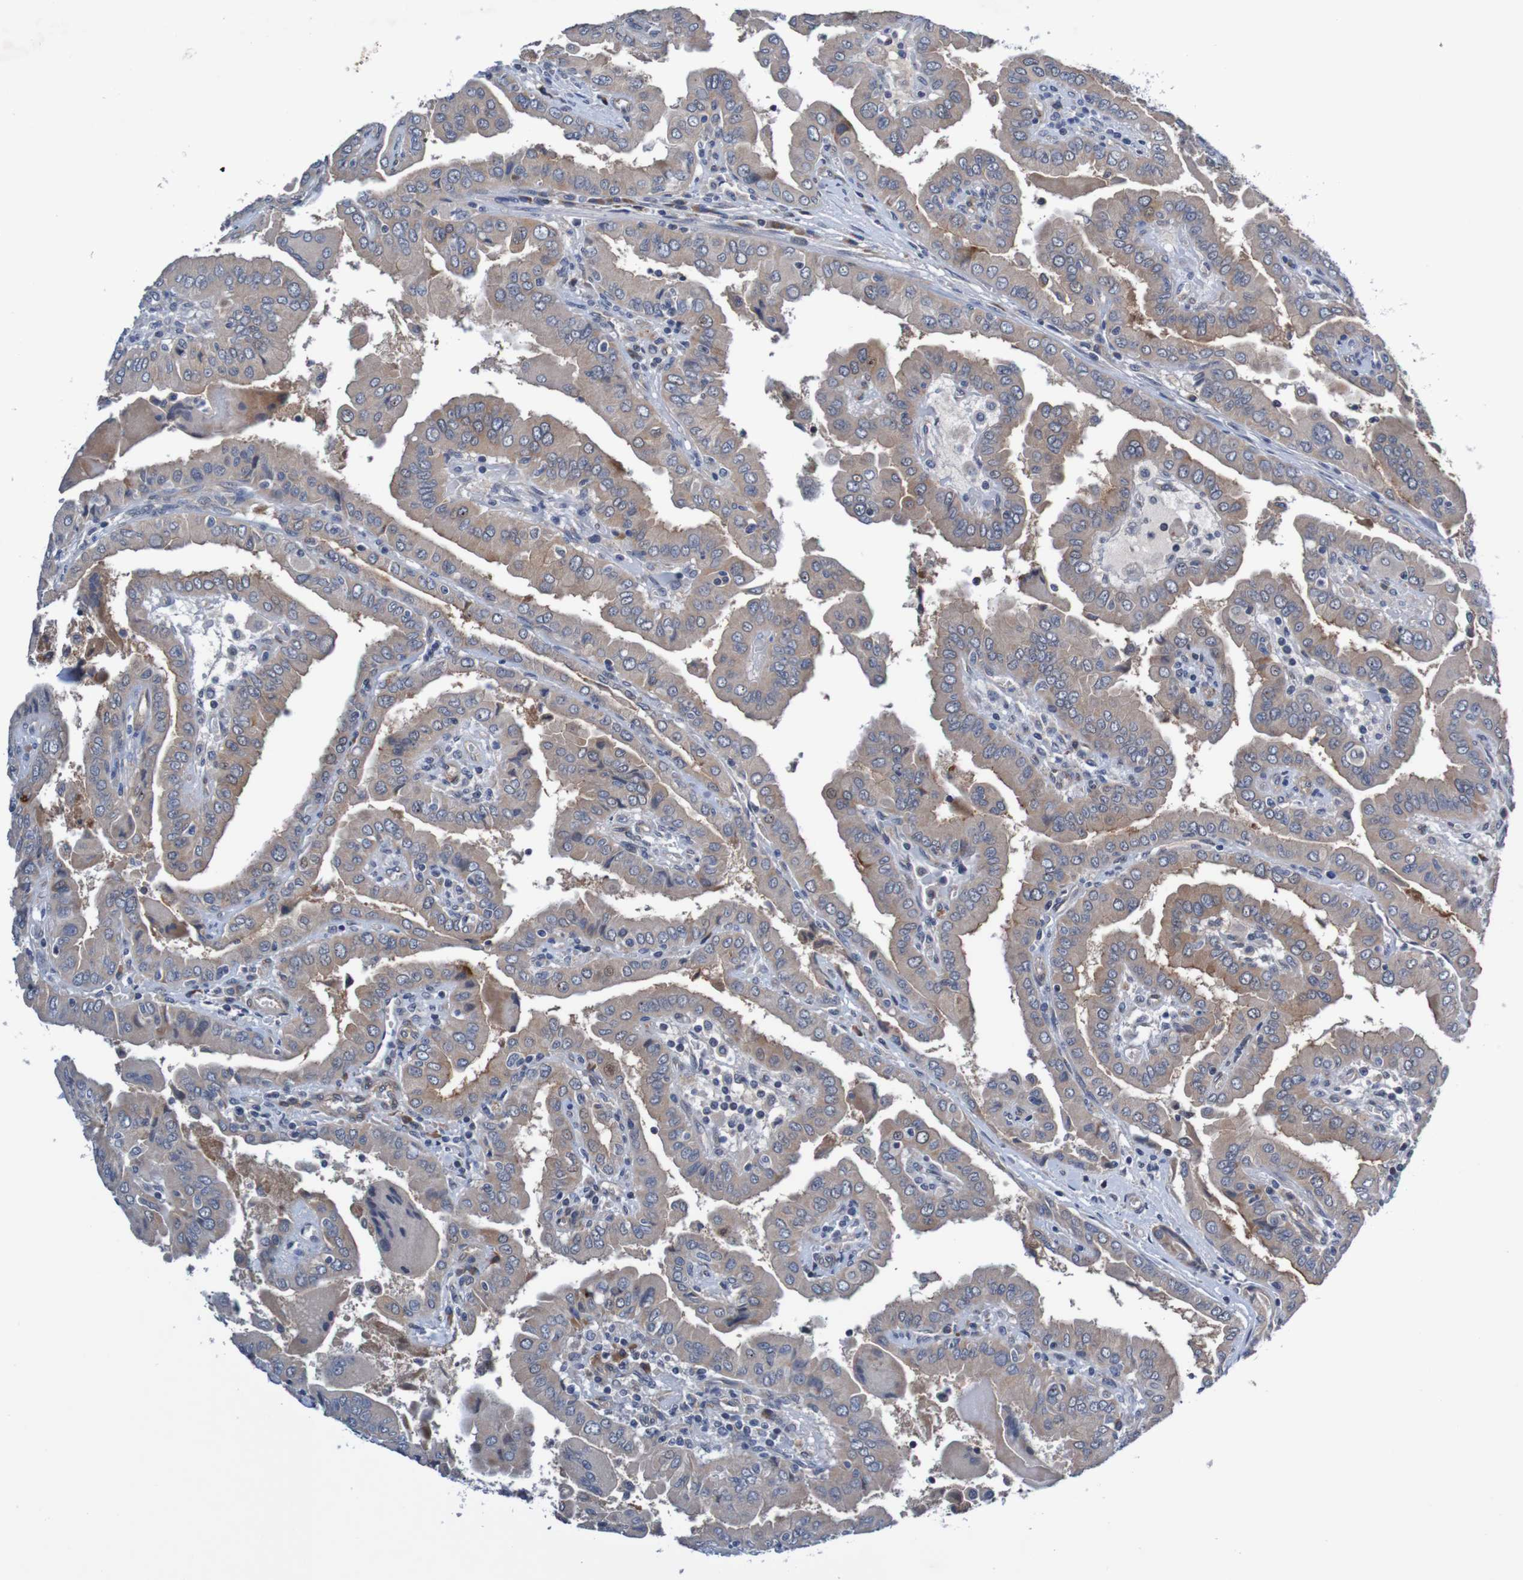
{"staining": {"intensity": "weak", "quantity": ">75%", "location": "cytoplasmic/membranous"}, "tissue": "thyroid cancer", "cell_type": "Tumor cells", "image_type": "cancer", "snomed": [{"axis": "morphology", "description": "Papillary adenocarcinoma, NOS"}, {"axis": "topography", "description": "Thyroid gland"}], "caption": "Immunohistochemical staining of papillary adenocarcinoma (thyroid) exhibits weak cytoplasmic/membranous protein positivity in about >75% of tumor cells.", "gene": "CPED1", "patient": {"sex": "male", "age": 33}}